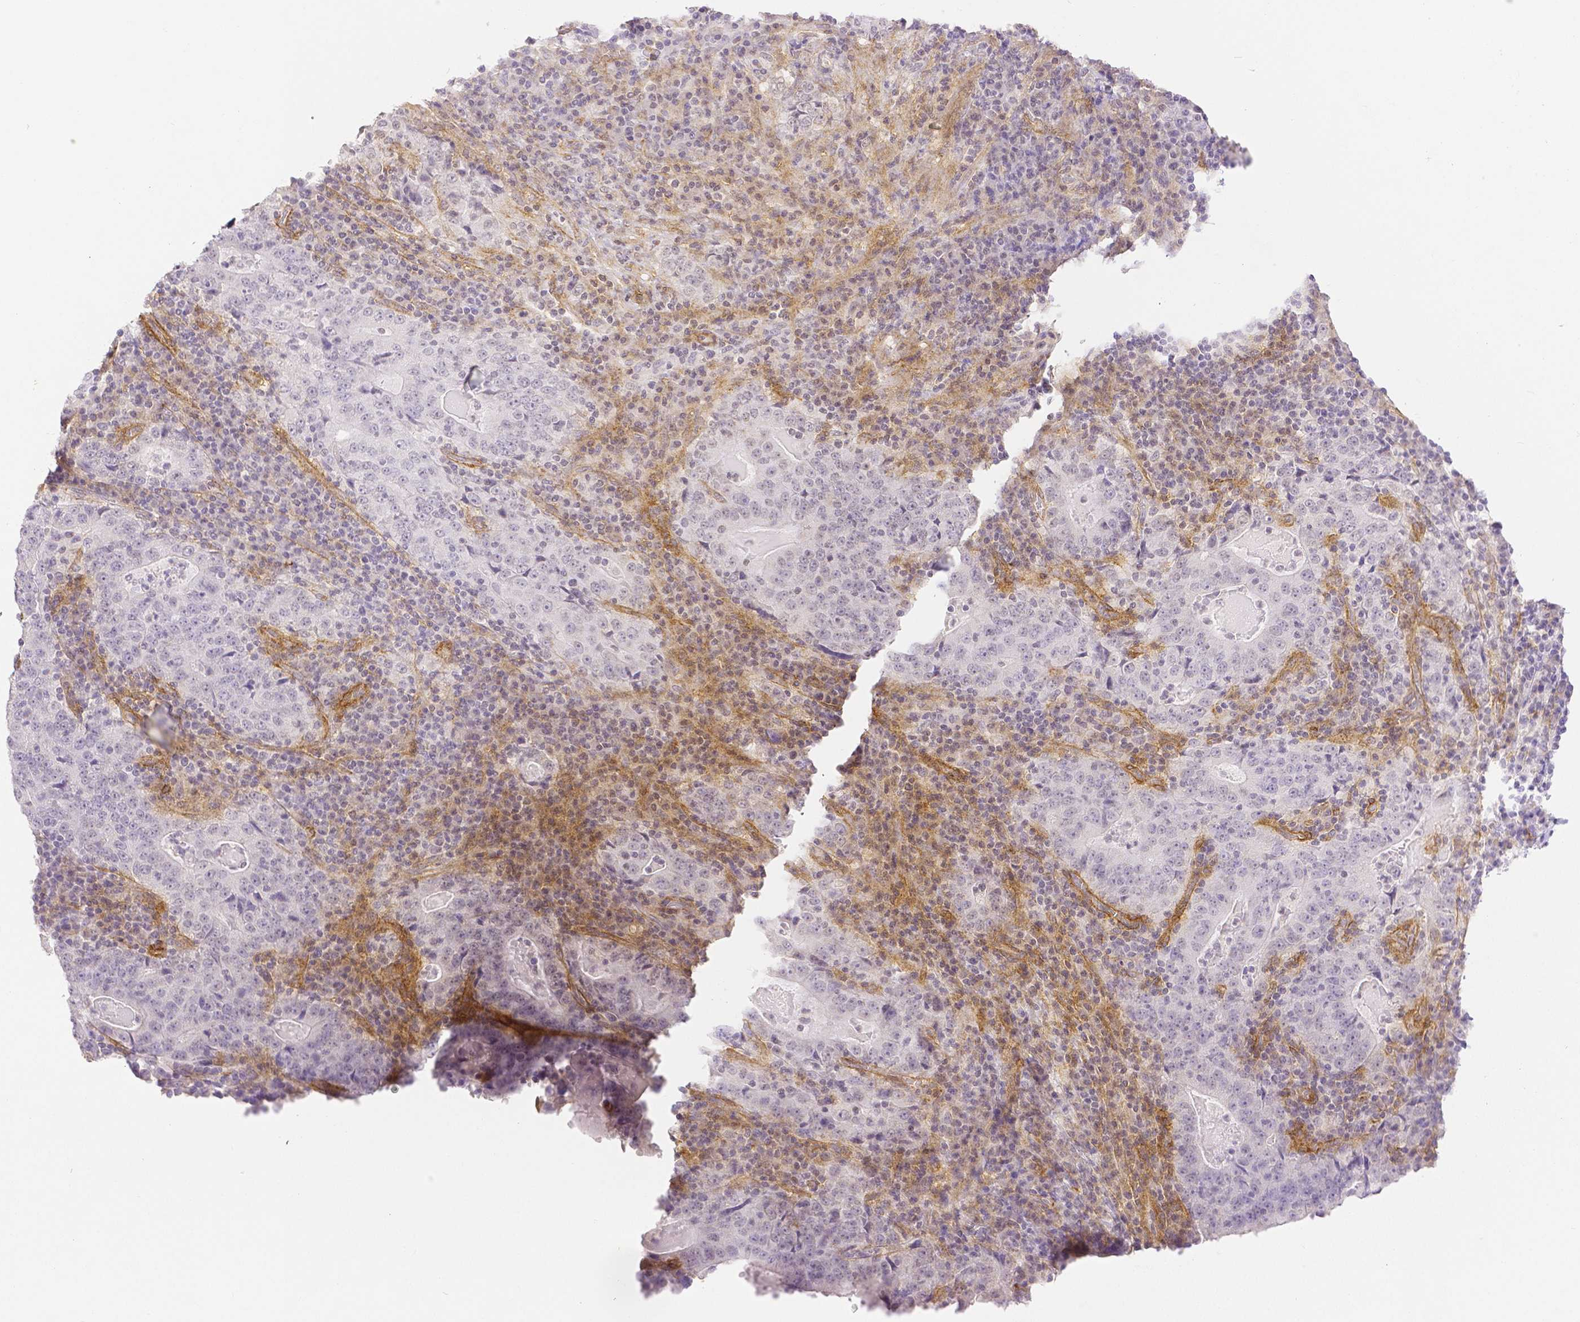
{"staining": {"intensity": "negative", "quantity": "none", "location": "none"}, "tissue": "stomach cancer", "cell_type": "Tumor cells", "image_type": "cancer", "snomed": [{"axis": "morphology", "description": "Normal tissue, NOS"}, {"axis": "morphology", "description": "Adenocarcinoma, NOS"}, {"axis": "topography", "description": "Stomach, upper"}, {"axis": "topography", "description": "Stomach"}], "caption": "Photomicrograph shows no protein positivity in tumor cells of stomach adenocarcinoma tissue. (IHC, brightfield microscopy, high magnification).", "gene": "THY1", "patient": {"sex": "male", "age": 59}}